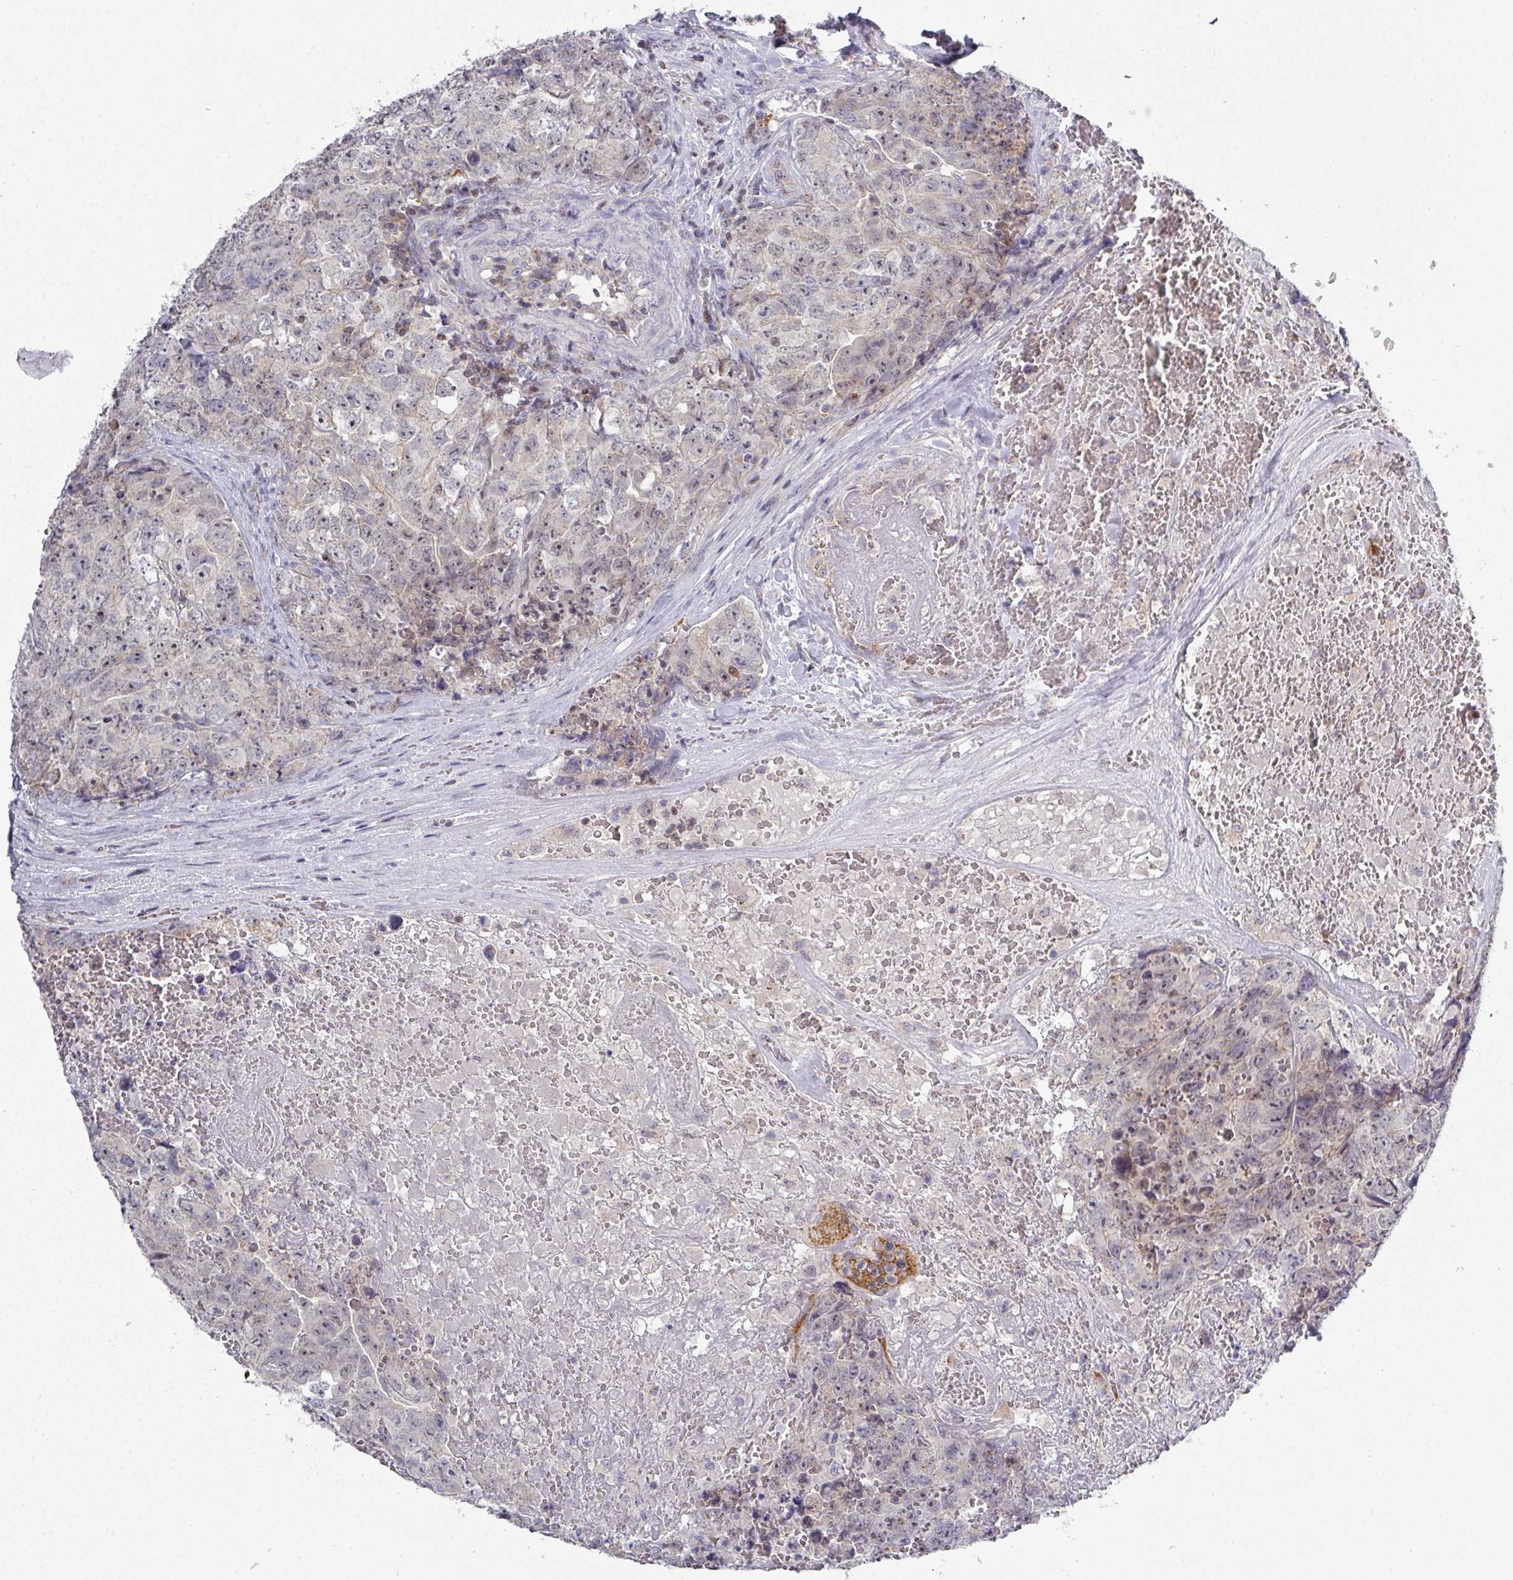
{"staining": {"intensity": "moderate", "quantity": "25%-75%", "location": "nuclear"}, "tissue": "testis cancer", "cell_type": "Tumor cells", "image_type": "cancer", "snomed": [{"axis": "morphology", "description": "Seminoma, NOS"}, {"axis": "morphology", "description": "Teratoma, malignant, NOS"}, {"axis": "topography", "description": "Testis"}], "caption": "There is medium levels of moderate nuclear expression in tumor cells of testis teratoma (malignant), as demonstrated by immunohistochemical staining (brown color).", "gene": "DCAF12L2", "patient": {"sex": "male", "age": 34}}